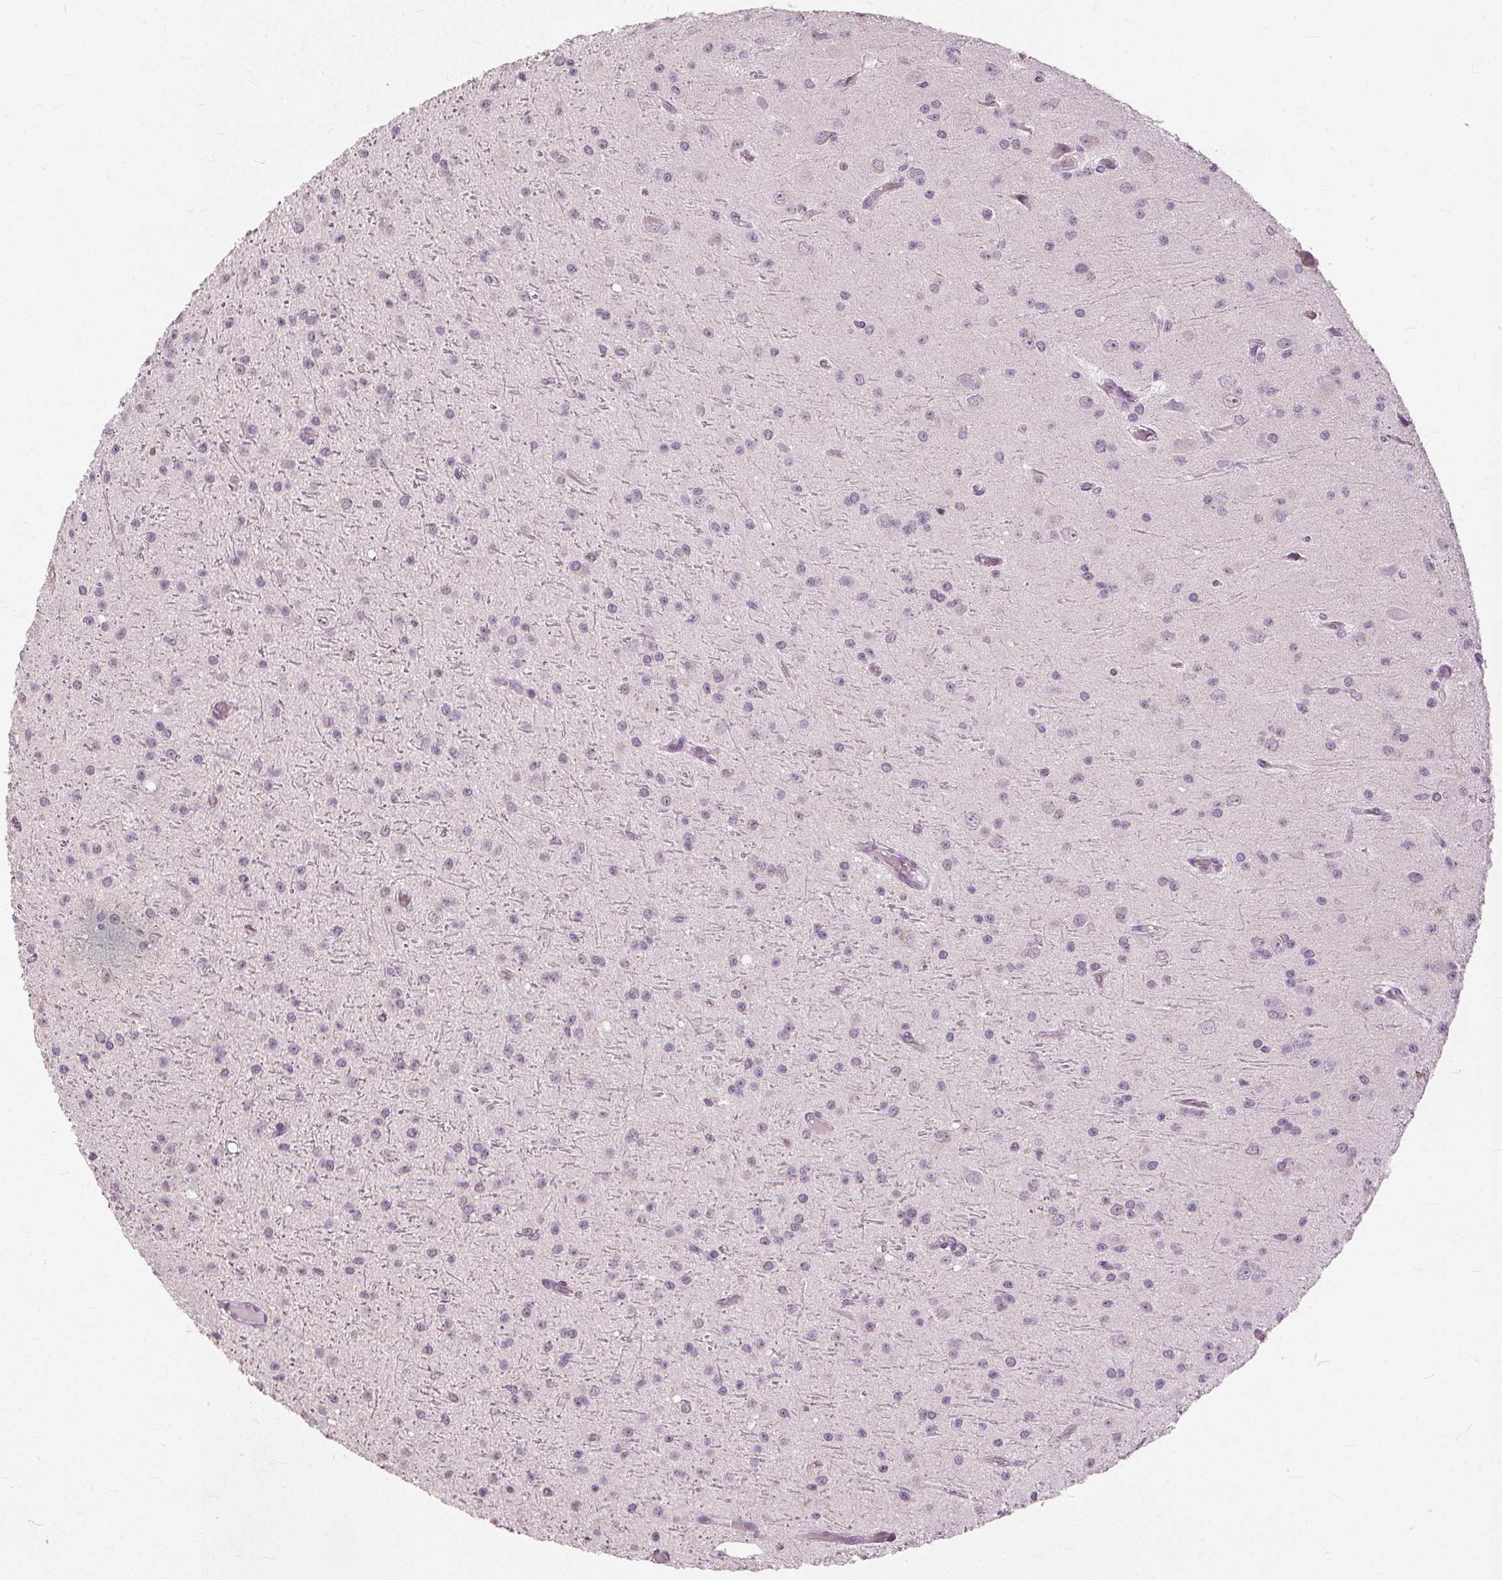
{"staining": {"intensity": "negative", "quantity": "none", "location": "none"}, "tissue": "glioma", "cell_type": "Tumor cells", "image_type": "cancer", "snomed": [{"axis": "morphology", "description": "Glioma, malignant, Low grade"}, {"axis": "topography", "description": "Brain"}], "caption": "Low-grade glioma (malignant) stained for a protein using immunohistochemistry reveals no staining tumor cells.", "gene": "SFTPD", "patient": {"sex": "male", "age": 27}}